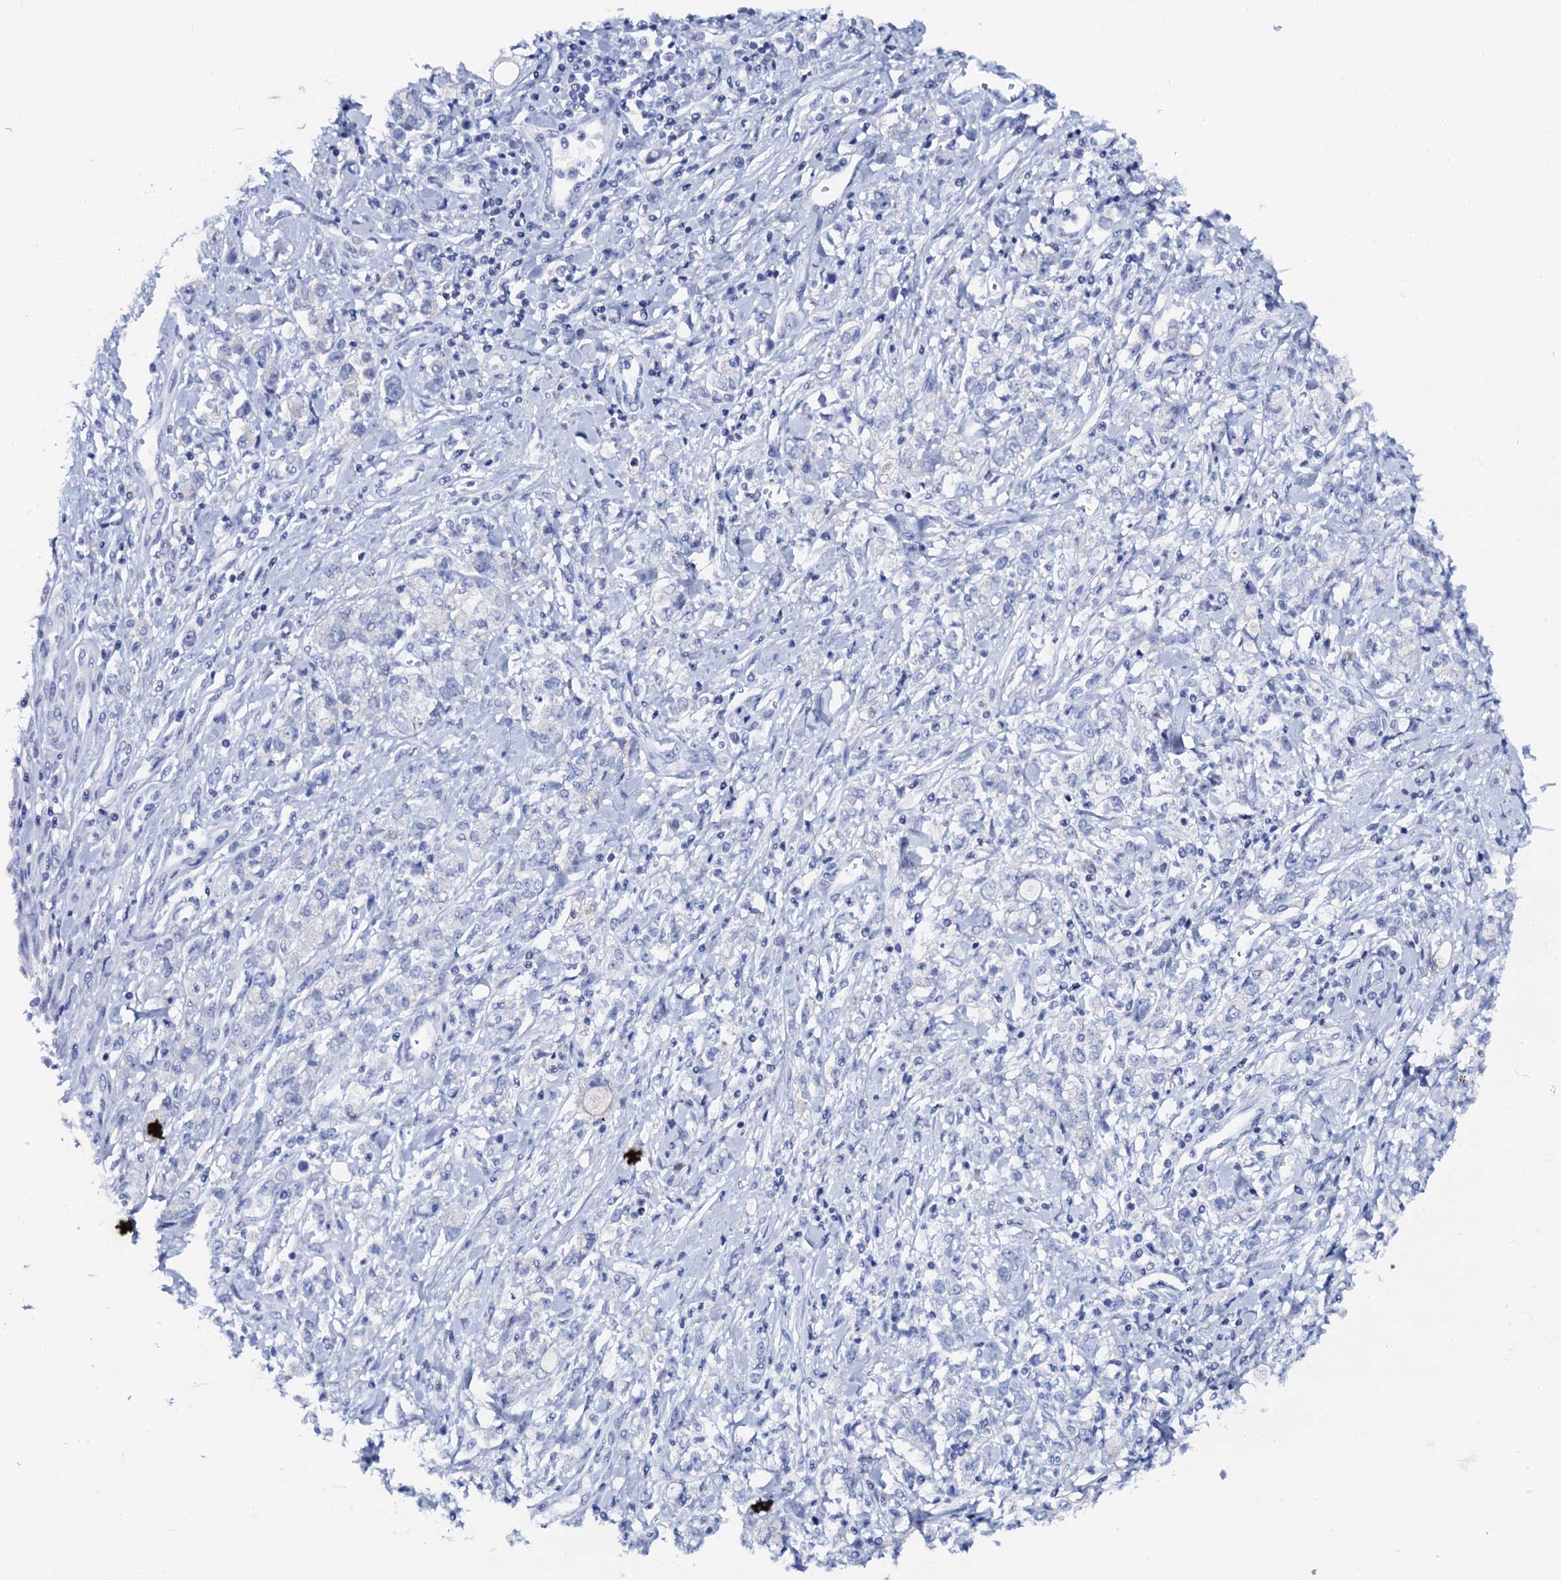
{"staining": {"intensity": "negative", "quantity": "none", "location": "none"}, "tissue": "stomach cancer", "cell_type": "Tumor cells", "image_type": "cancer", "snomed": [{"axis": "morphology", "description": "Adenocarcinoma, NOS"}, {"axis": "topography", "description": "Stomach"}], "caption": "The image exhibits no staining of tumor cells in stomach cancer.", "gene": "ACADSB", "patient": {"sex": "female", "age": 76}}